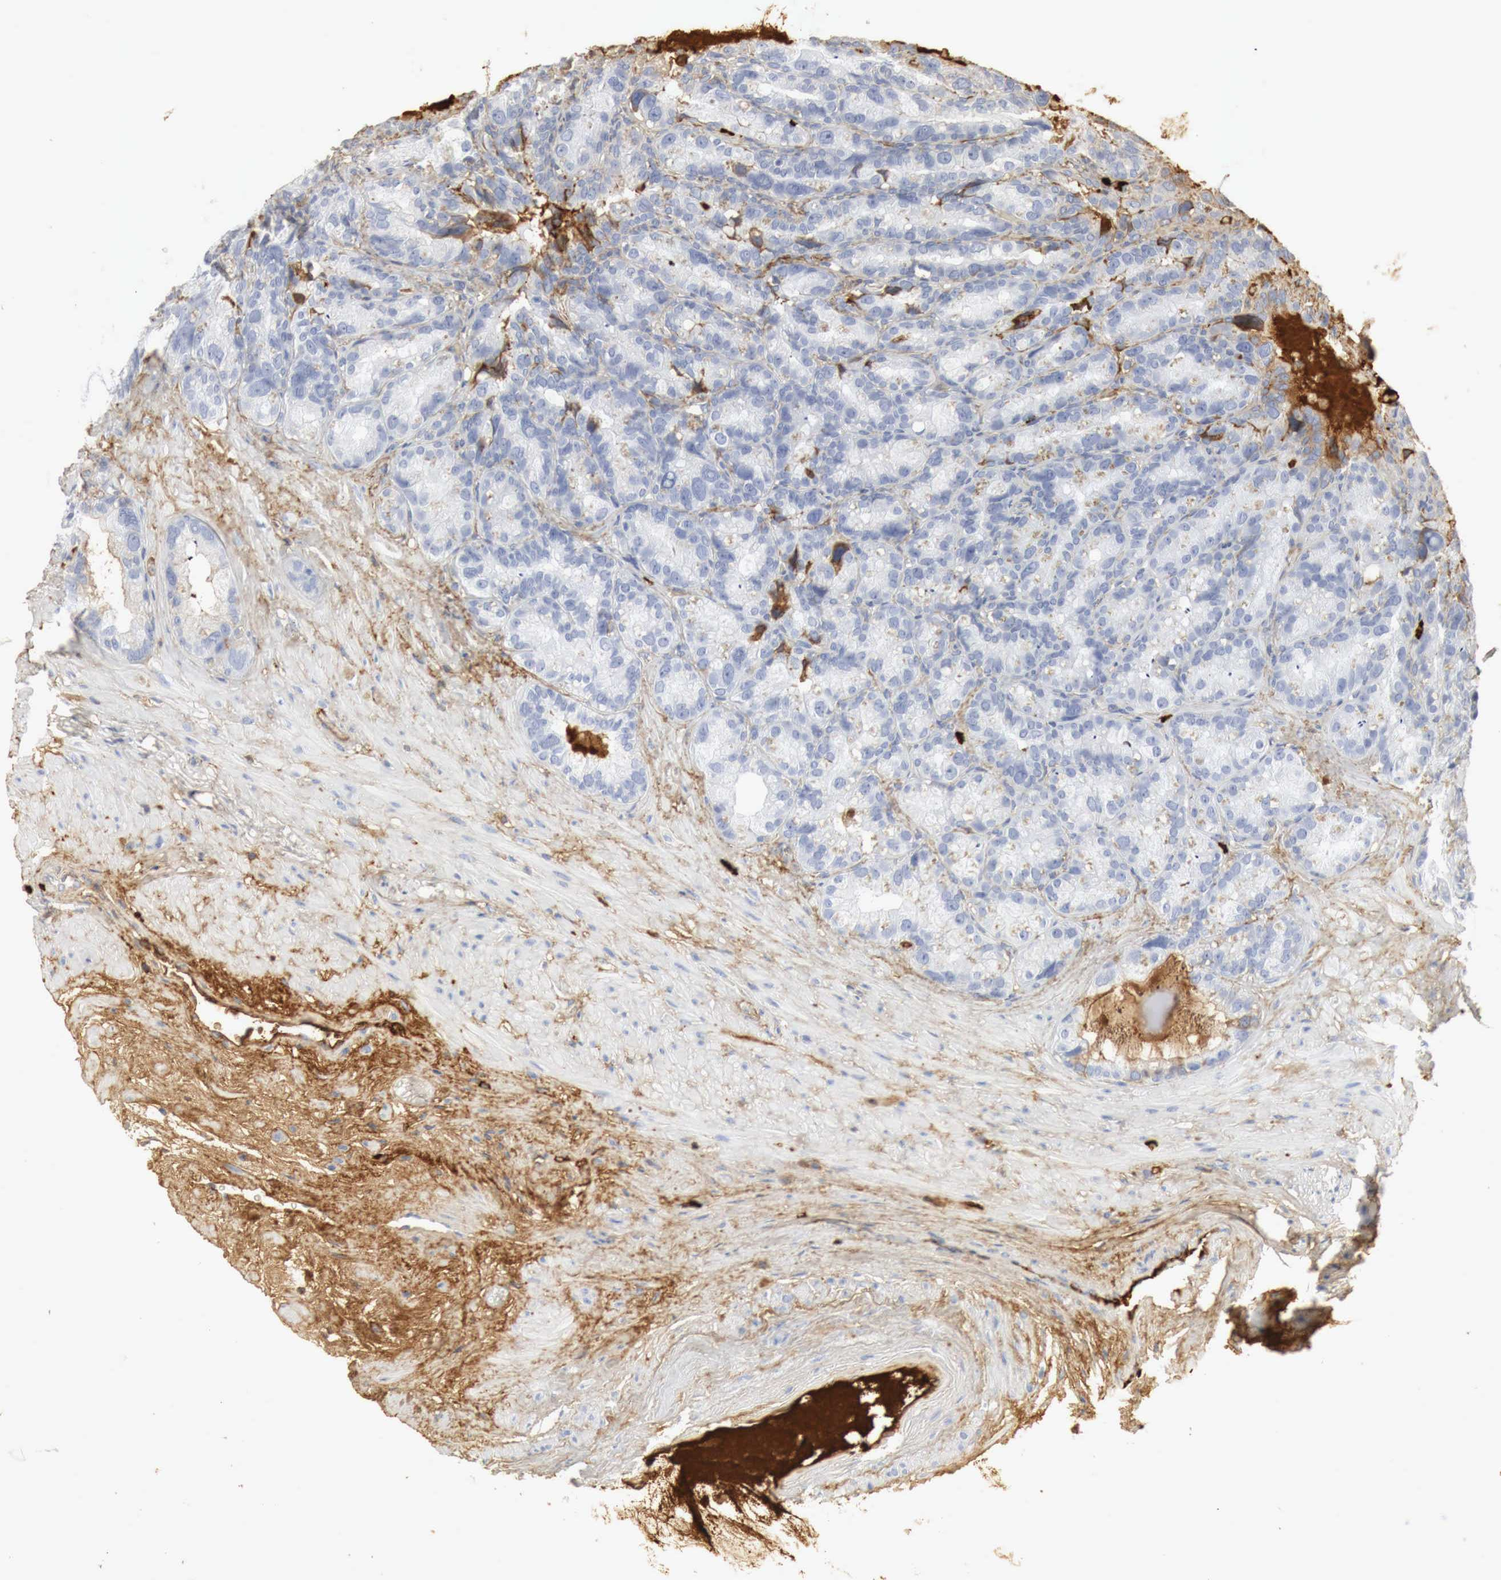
{"staining": {"intensity": "negative", "quantity": "none", "location": "none"}, "tissue": "seminal vesicle", "cell_type": "Glandular cells", "image_type": "normal", "snomed": [{"axis": "morphology", "description": "Normal tissue, NOS"}, {"axis": "topography", "description": "Seminal veicle"}], "caption": "This is a photomicrograph of IHC staining of benign seminal vesicle, which shows no positivity in glandular cells. Nuclei are stained in blue.", "gene": "IGLC3", "patient": {"sex": "male", "age": 63}}